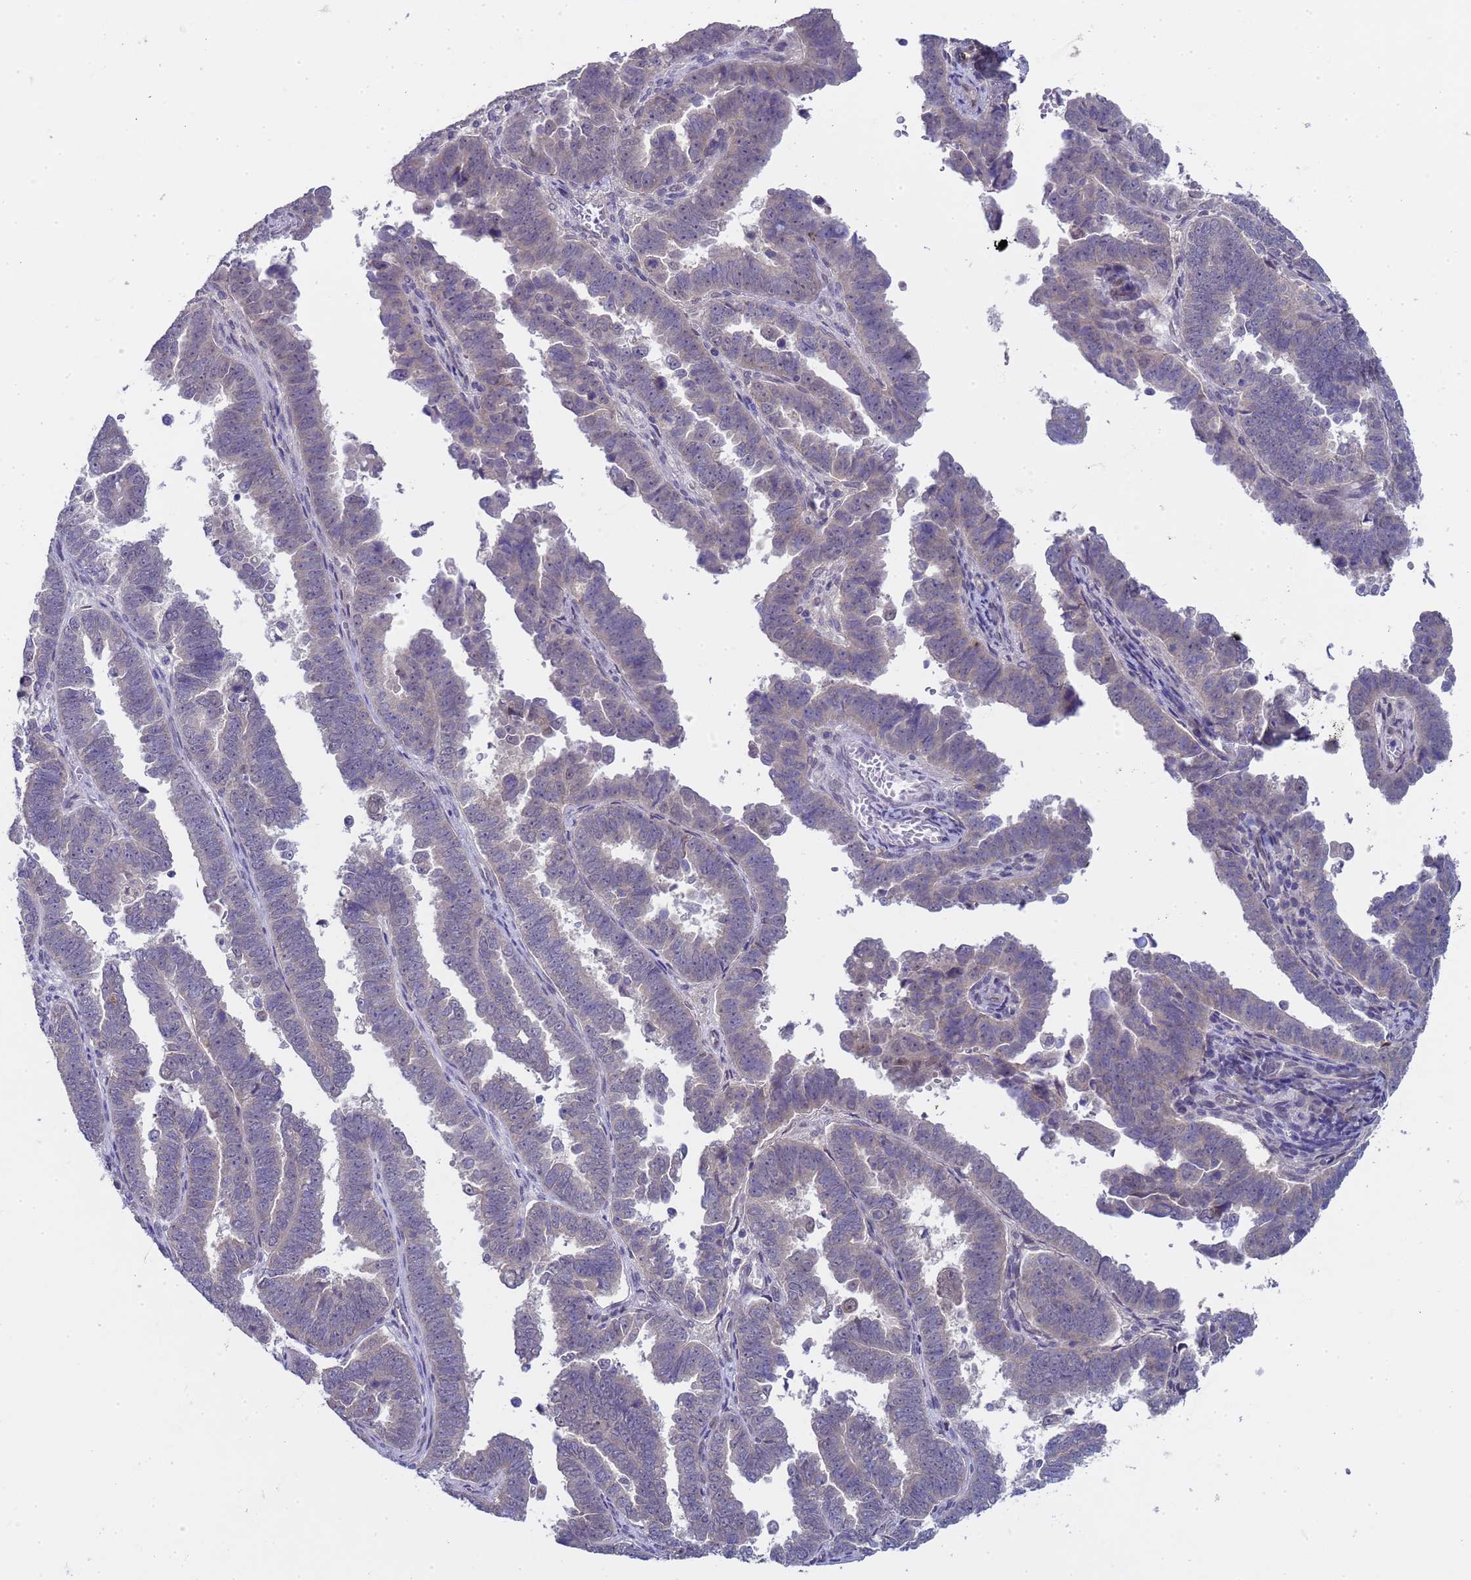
{"staining": {"intensity": "negative", "quantity": "none", "location": "none"}, "tissue": "endometrial cancer", "cell_type": "Tumor cells", "image_type": "cancer", "snomed": [{"axis": "morphology", "description": "Adenocarcinoma, NOS"}, {"axis": "topography", "description": "Endometrium"}], "caption": "Tumor cells show no significant protein expression in endometrial cancer. (Brightfield microscopy of DAB (3,3'-diaminobenzidine) IHC at high magnification).", "gene": "TRMT10A", "patient": {"sex": "female", "age": 75}}